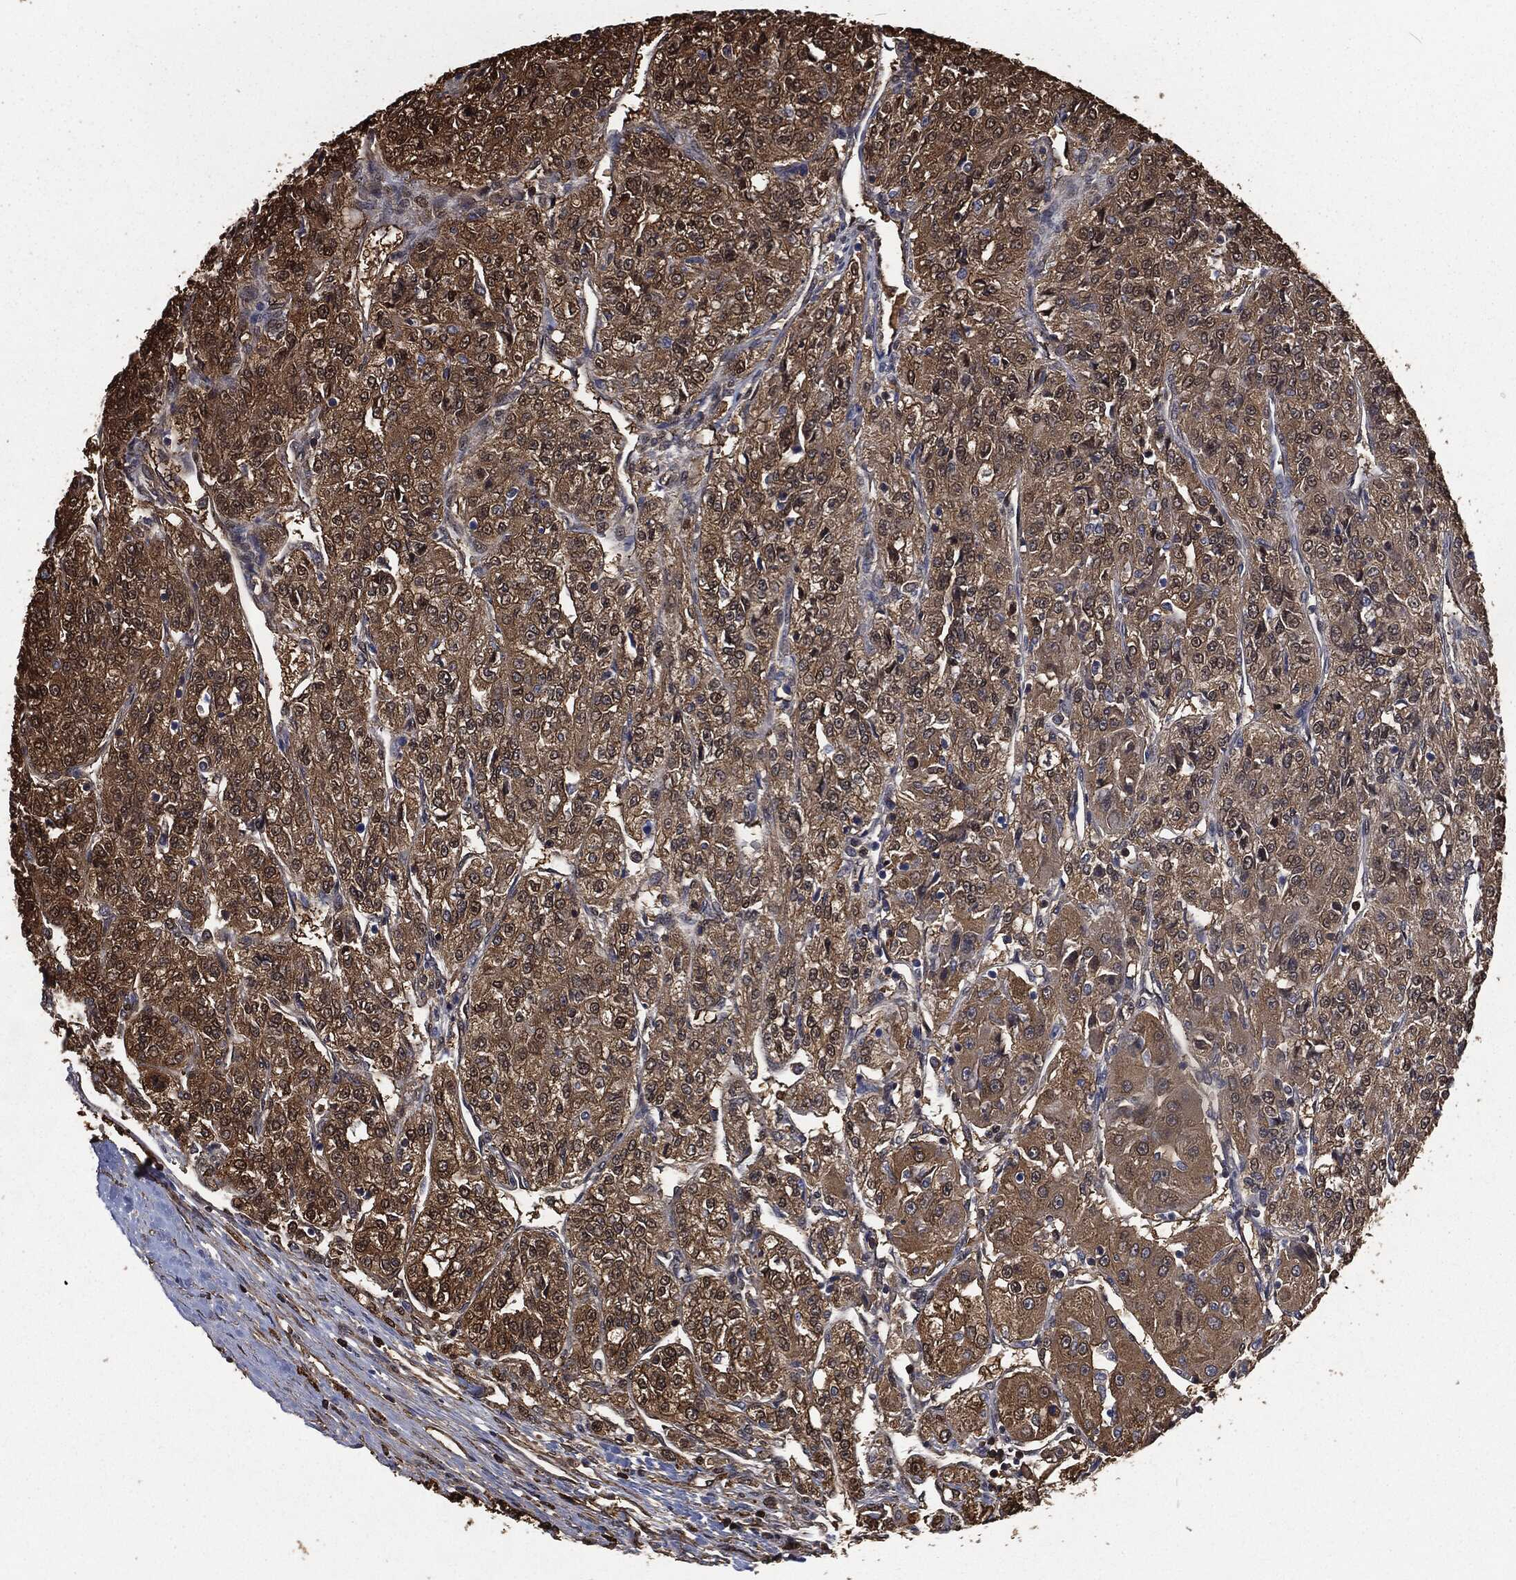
{"staining": {"intensity": "strong", "quantity": ">75%", "location": "cytoplasmic/membranous"}, "tissue": "renal cancer", "cell_type": "Tumor cells", "image_type": "cancer", "snomed": [{"axis": "morphology", "description": "Adenocarcinoma, NOS"}, {"axis": "topography", "description": "Kidney"}], "caption": "Immunohistochemistry (IHC) micrograph of neoplastic tissue: human renal cancer stained using immunohistochemistry shows high levels of strong protein expression localized specifically in the cytoplasmic/membranous of tumor cells, appearing as a cytoplasmic/membranous brown color.", "gene": "PRDX4", "patient": {"sex": "female", "age": 63}}